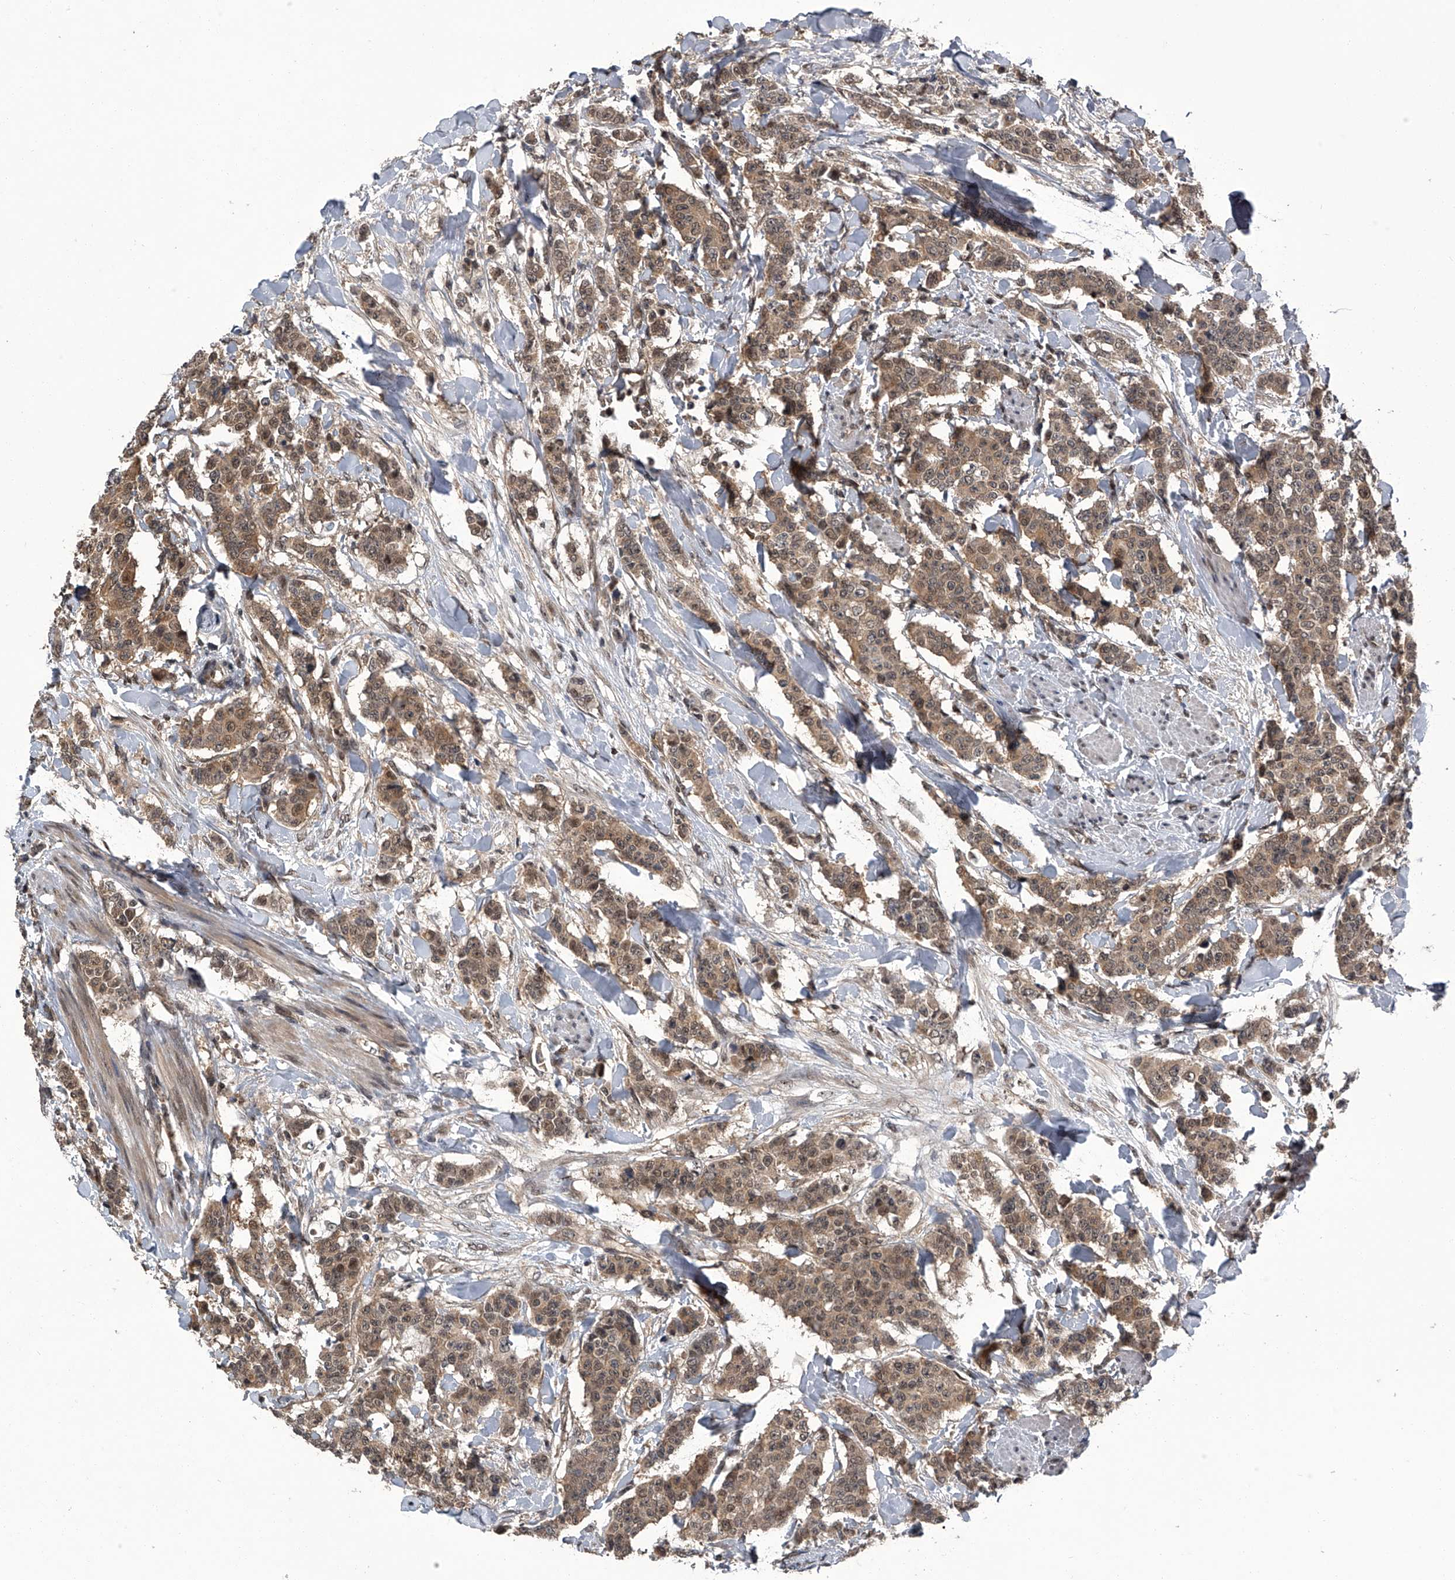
{"staining": {"intensity": "moderate", "quantity": ">75%", "location": "cytoplasmic/membranous"}, "tissue": "breast cancer", "cell_type": "Tumor cells", "image_type": "cancer", "snomed": [{"axis": "morphology", "description": "Duct carcinoma"}, {"axis": "topography", "description": "Breast"}], "caption": "The photomicrograph displays a brown stain indicating the presence of a protein in the cytoplasmic/membranous of tumor cells in invasive ductal carcinoma (breast).", "gene": "SLC12A8", "patient": {"sex": "female", "age": 40}}